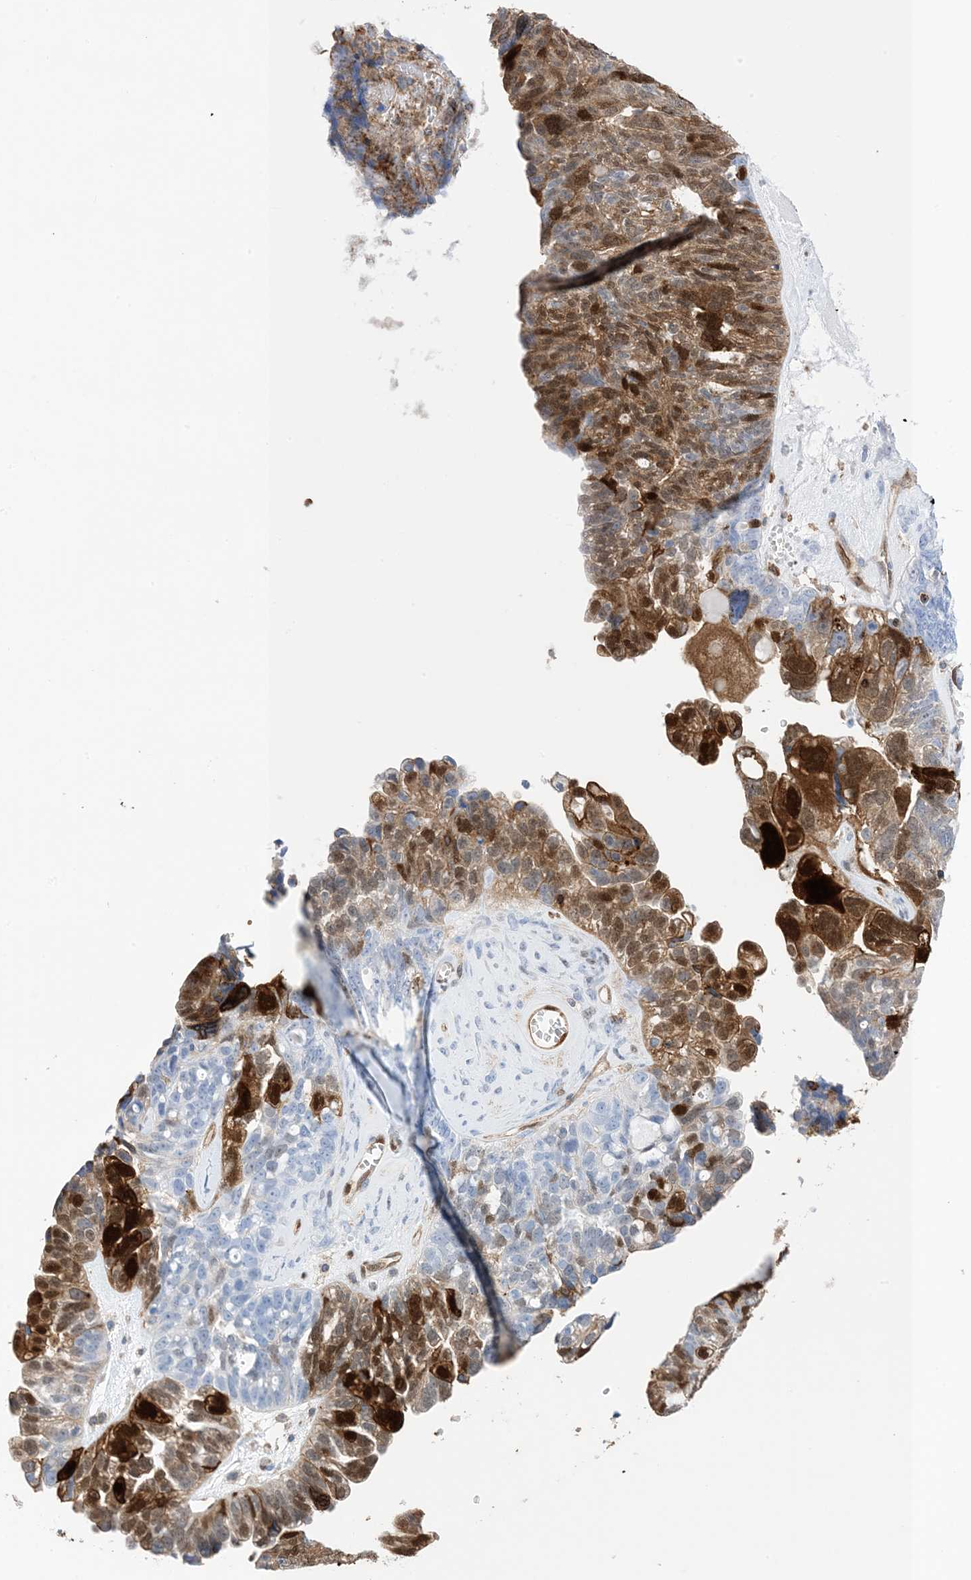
{"staining": {"intensity": "strong", "quantity": "25%-75%", "location": "cytoplasmic/membranous,nuclear"}, "tissue": "ovarian cancer", "cell_type": "Tumor cells", "image_type": "cancer", "snomed": [{"axis": "morphology", "description": "Cystadenocarcinoma, serous, NOS"}, {"axis": "topography", "description": "Ovary"}], "caption": "Protein expression analysis of human ovarian cancer (serous cystadenocarcinoma) reveals strong cytoplasmic/membranous and nuclear staining in about 25%-75% of tumor cells.", "gene": "ANXA1", "patient": {"sex": "female", "age": 79}}